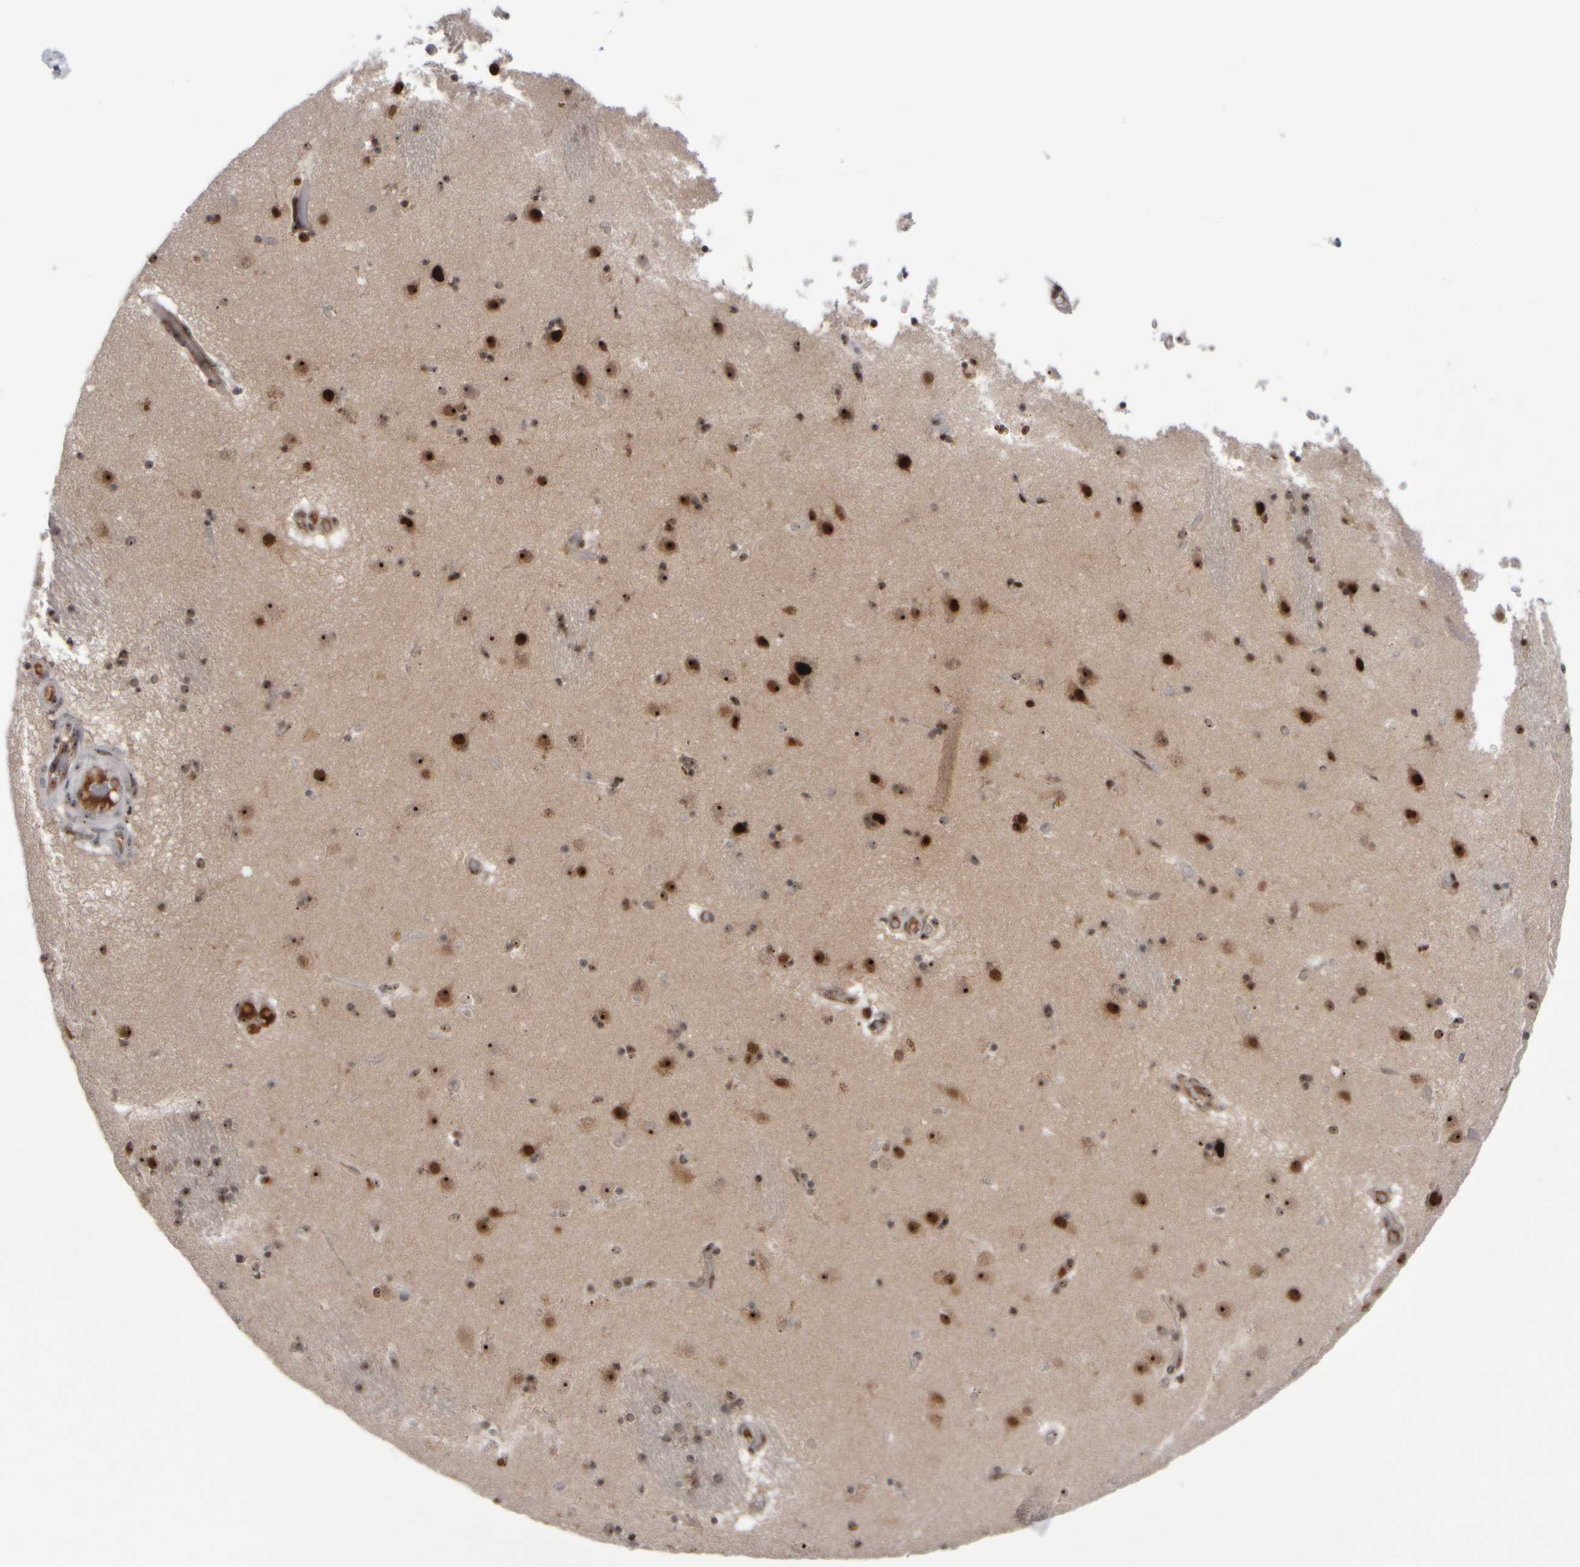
{"staining": {"intensity": "moderate", "quantity": "25%-75%", "location": "nuclear"}, "tissue": "caudate", "cell_type": "Glial cells", "image_type": "normal", "snomed": [{"axis": "morphology", "description": "Normal tissue, NOS"}, {"axis": "topography", "description": "Lateral ventricle wall"}], "caption": "A brown stain shows moderate nuclear expression of a protein in glial cells of benign human caudate. (DAB IHC, brown staining for protein, blue staining for nuclei).", "gene": "SURF6", "patient": {"sex": "male", "age": 70}}